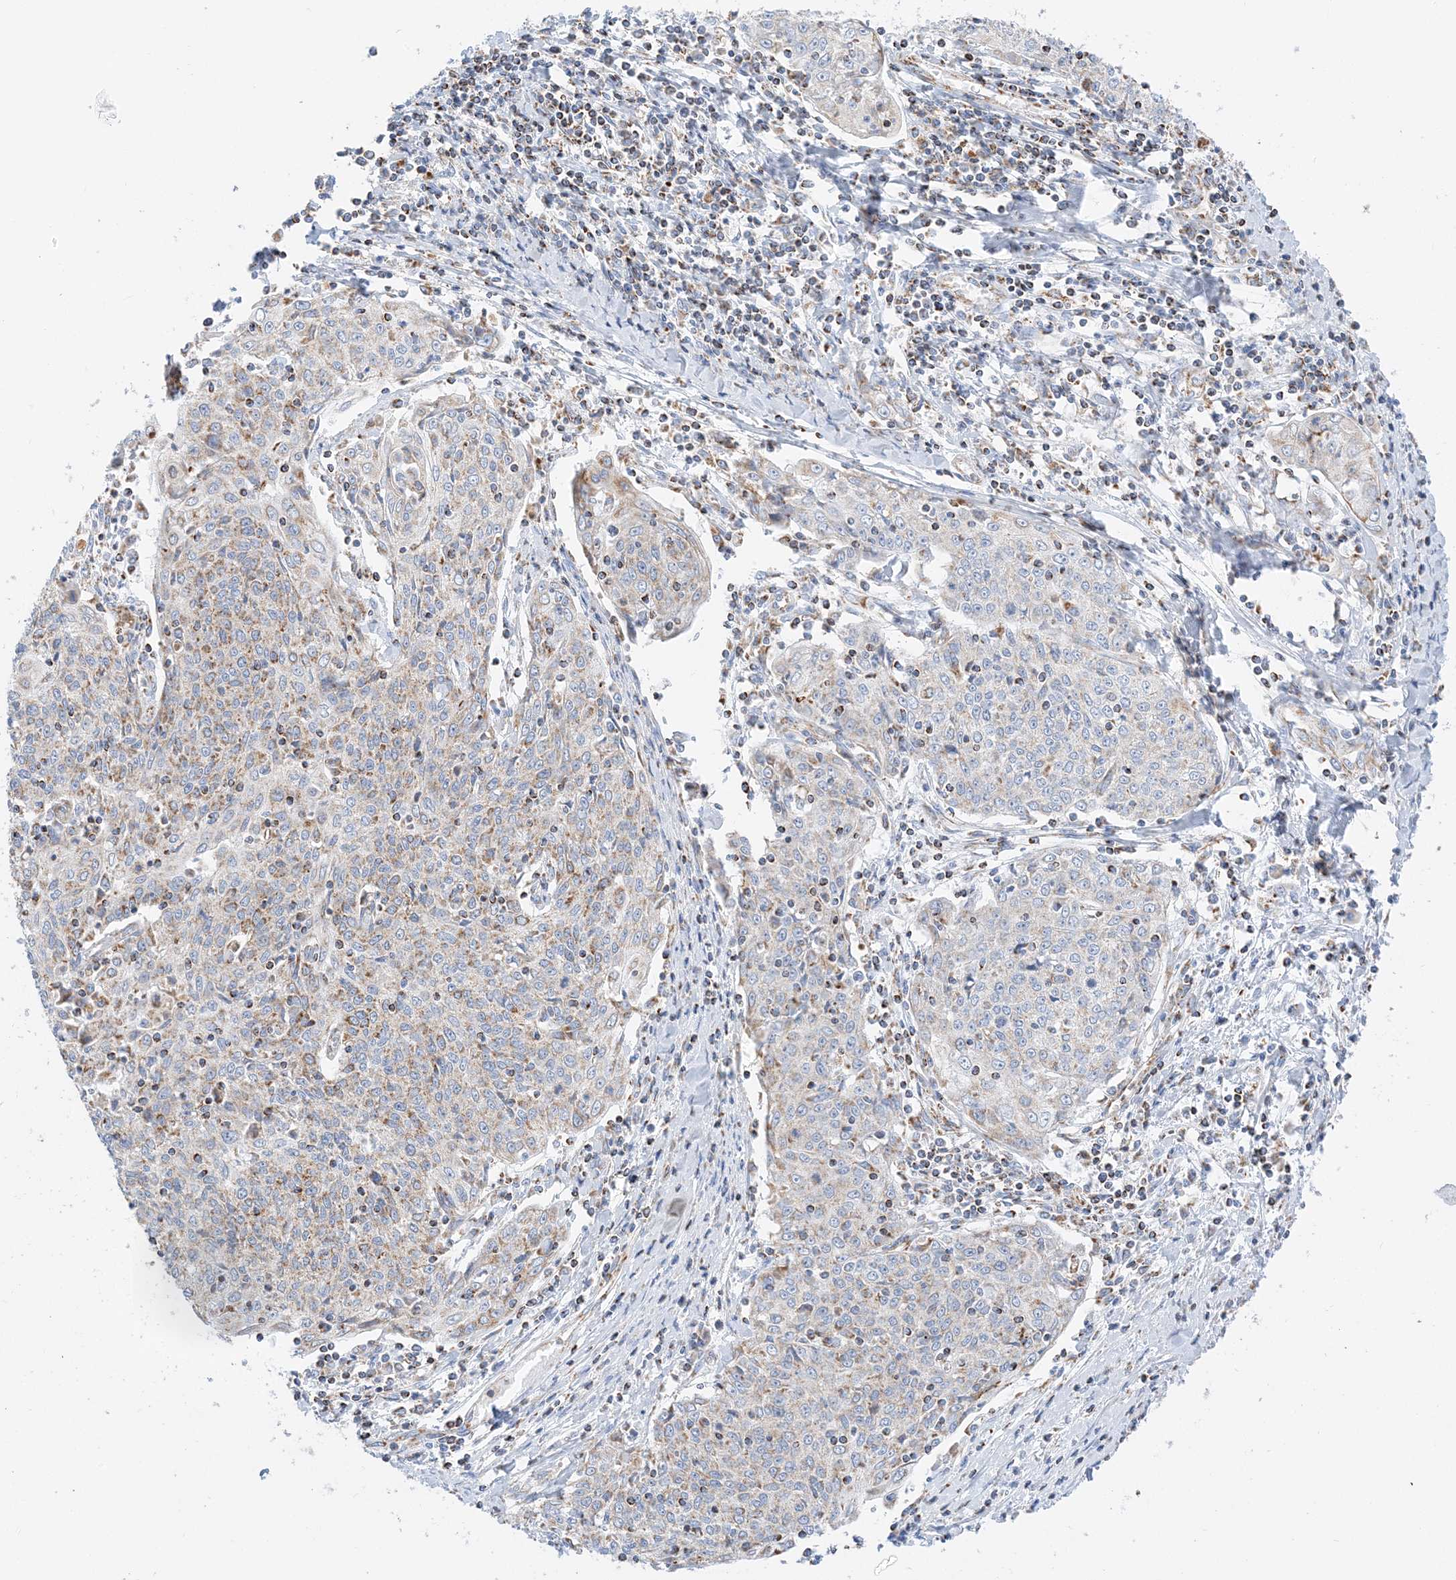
{"staining": {"intensity": "moderate", "quantity": ">75%", "location": "cytoplasmic/membranous"}, "tissue": "cervical cancer", "cell_type": "Tumor cells", "image_type": "cancer", "snomed": [{"axis": "morphology", "description": "Squamous cell carcinoma, NOS"}, {"axis": "topography", "description": "Cervix"}], "caption": "Immunohistochemical staining of squamous cell carcinoma (cervical) shows medium levels of moderate cytoplasmic/membranous protein staining in about >75% of tumor cells.", "gene": "CAPN13", "patient": {"sex": "female", "age": 48}}